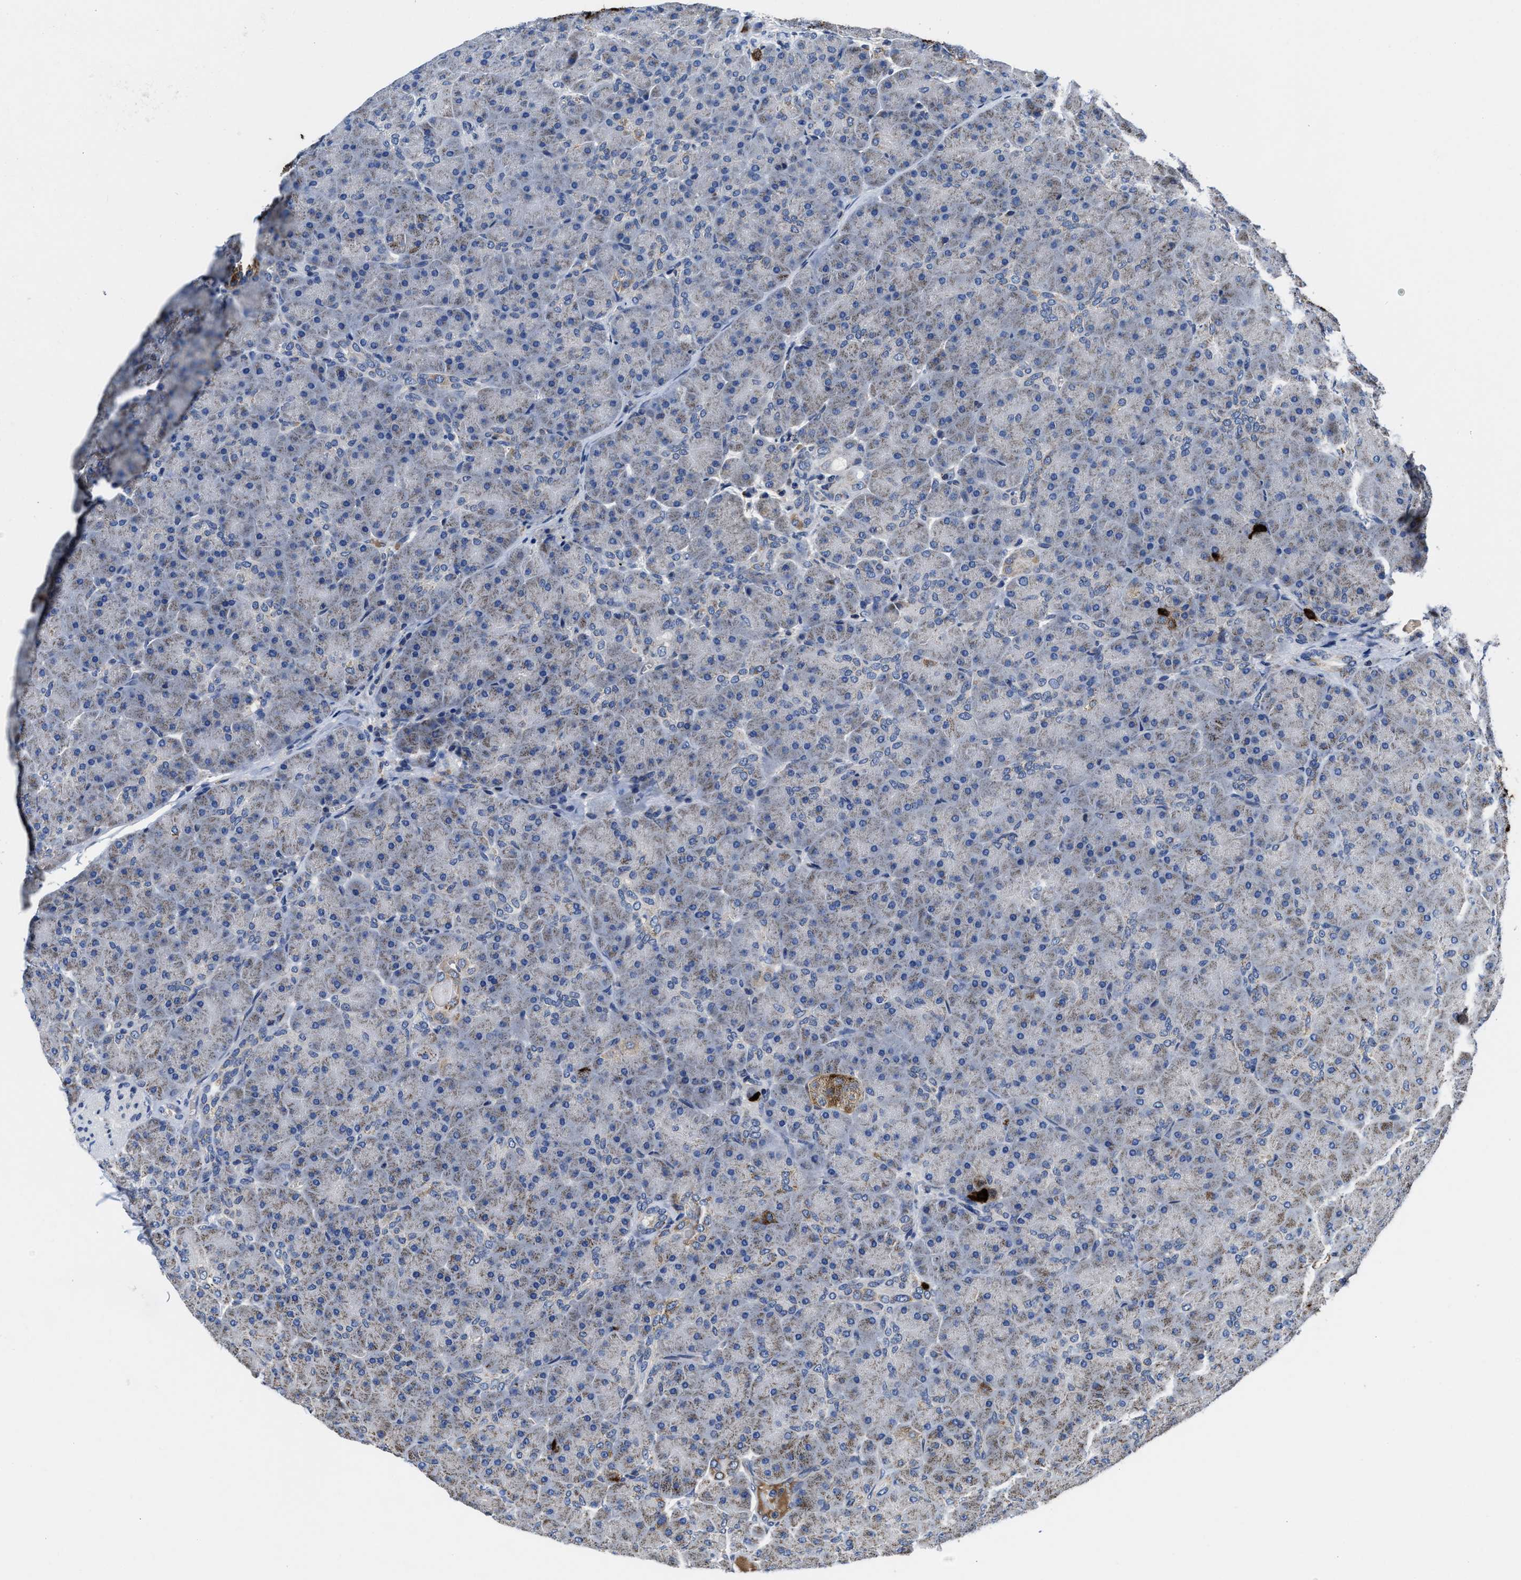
{"staining": {"intensity": "weak", "quantity": "<25%", "location": "cytoplasmic/membranous"}, "tissue": "pancreas", "cell_type": "Exocrine glandular cells", "image_type": "normal", "snomed": [{"axis": "morphology", "description": "Normal tissue, NOS"}, {"axis": "topography", "description": "Pancreas"}], "caption": "High power microscopy image of an immunohistochemistry (IHC) image of unremarkable pancreas, revealing no significant staining in exocrine glandular cells.", "gene": "CACNA1D", "patient": {"sex": "male", "age": 66}}